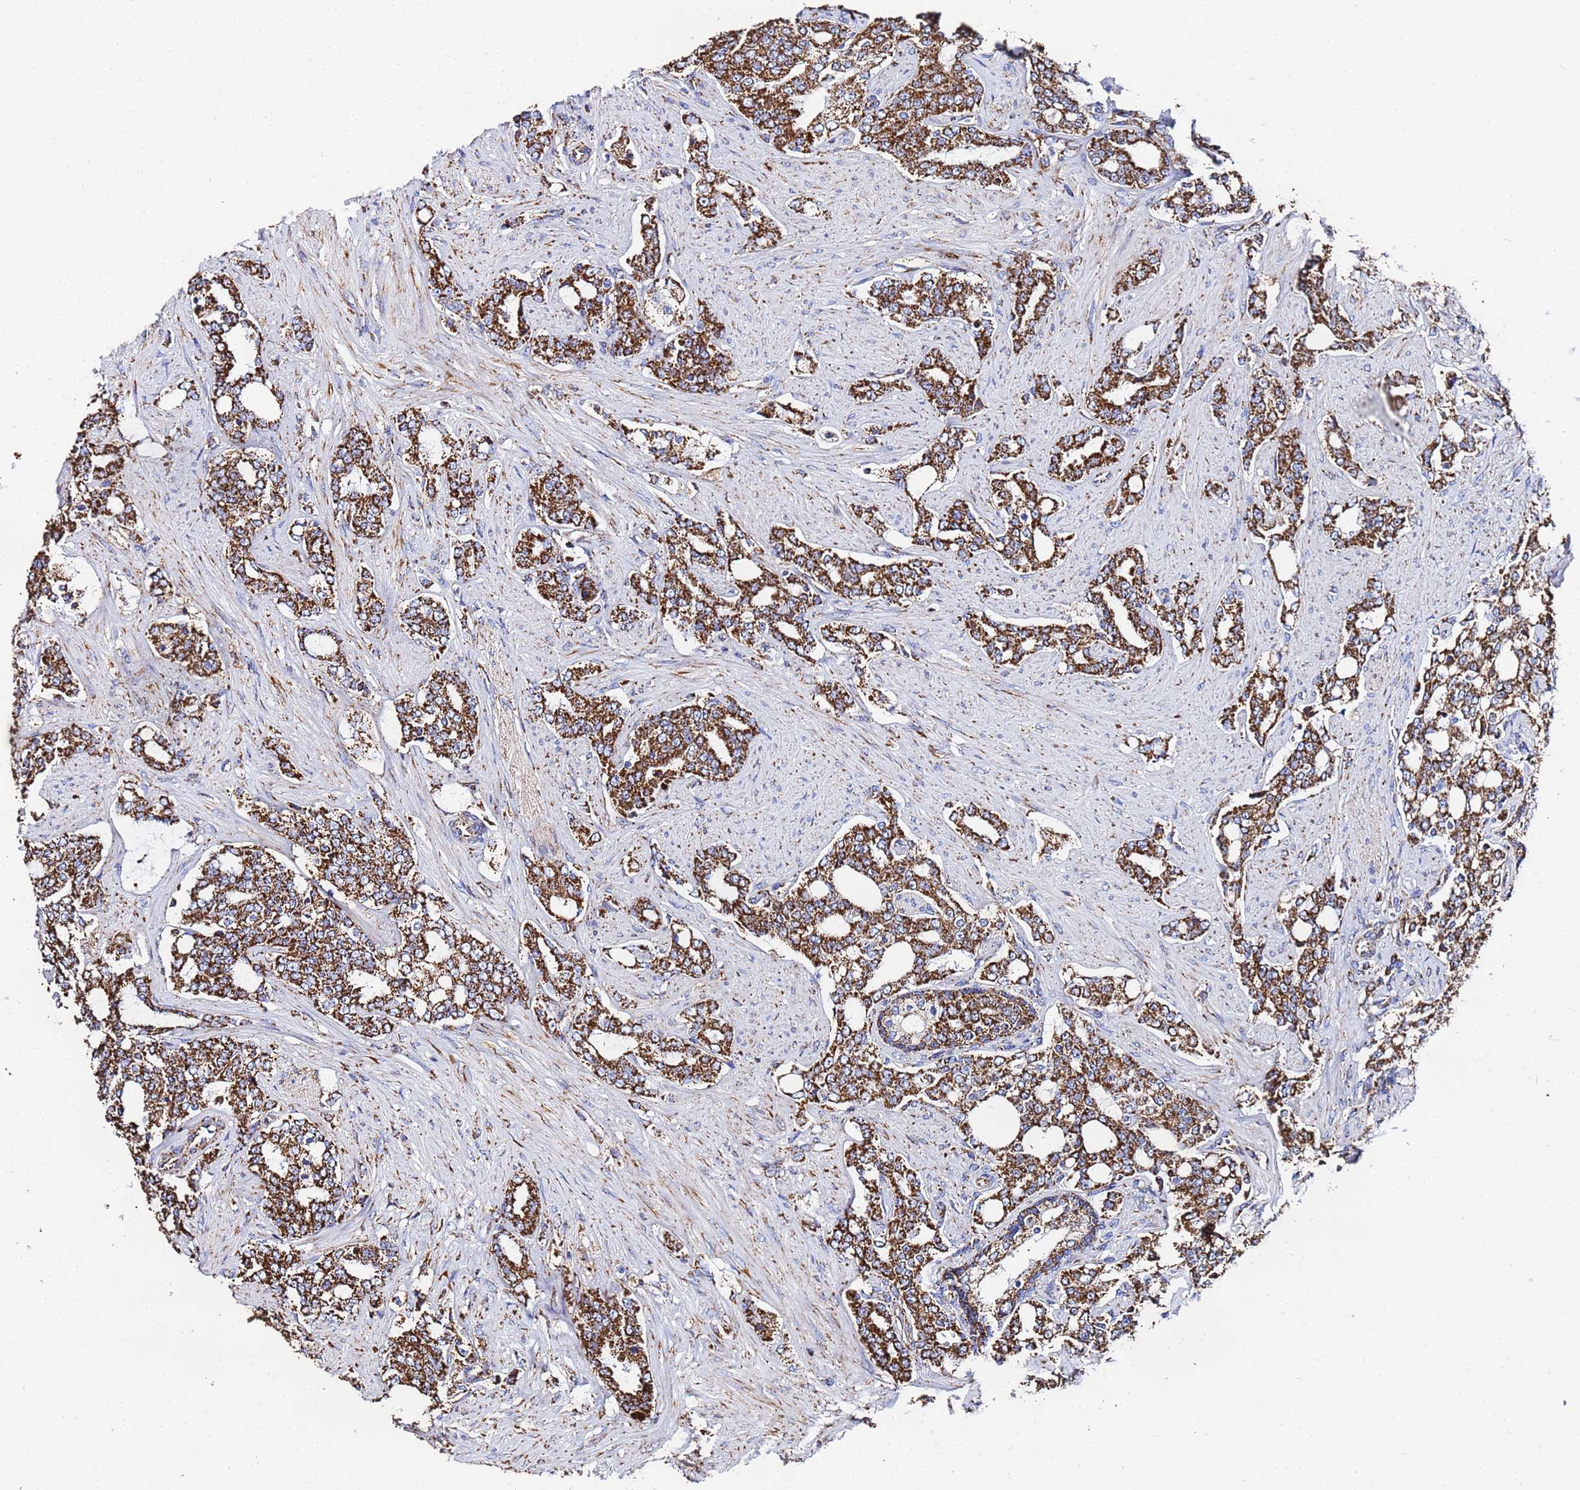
{"staining": {"intensity": "strong", "quantity": ">75%", "location": "cytoplasmic/membranous"}, "tissue": "prostate cancer", "cell_type": "Tumor cells", "image_type": "cancer", "snomed": [{"axis": "morphology", "description": "Adenocarcinoma, High grade"}, {"axis": "topography", "description": "Prostate"}], "caption": "Prostate high-grade adenocarcinoma stained with a brown dye demonstrates strong cytoplasmic/membranous positive positivity in approximately >75% of tumor cells.", "gene": "GLUD1", "patient": {"sex": "male", "age": 64}}